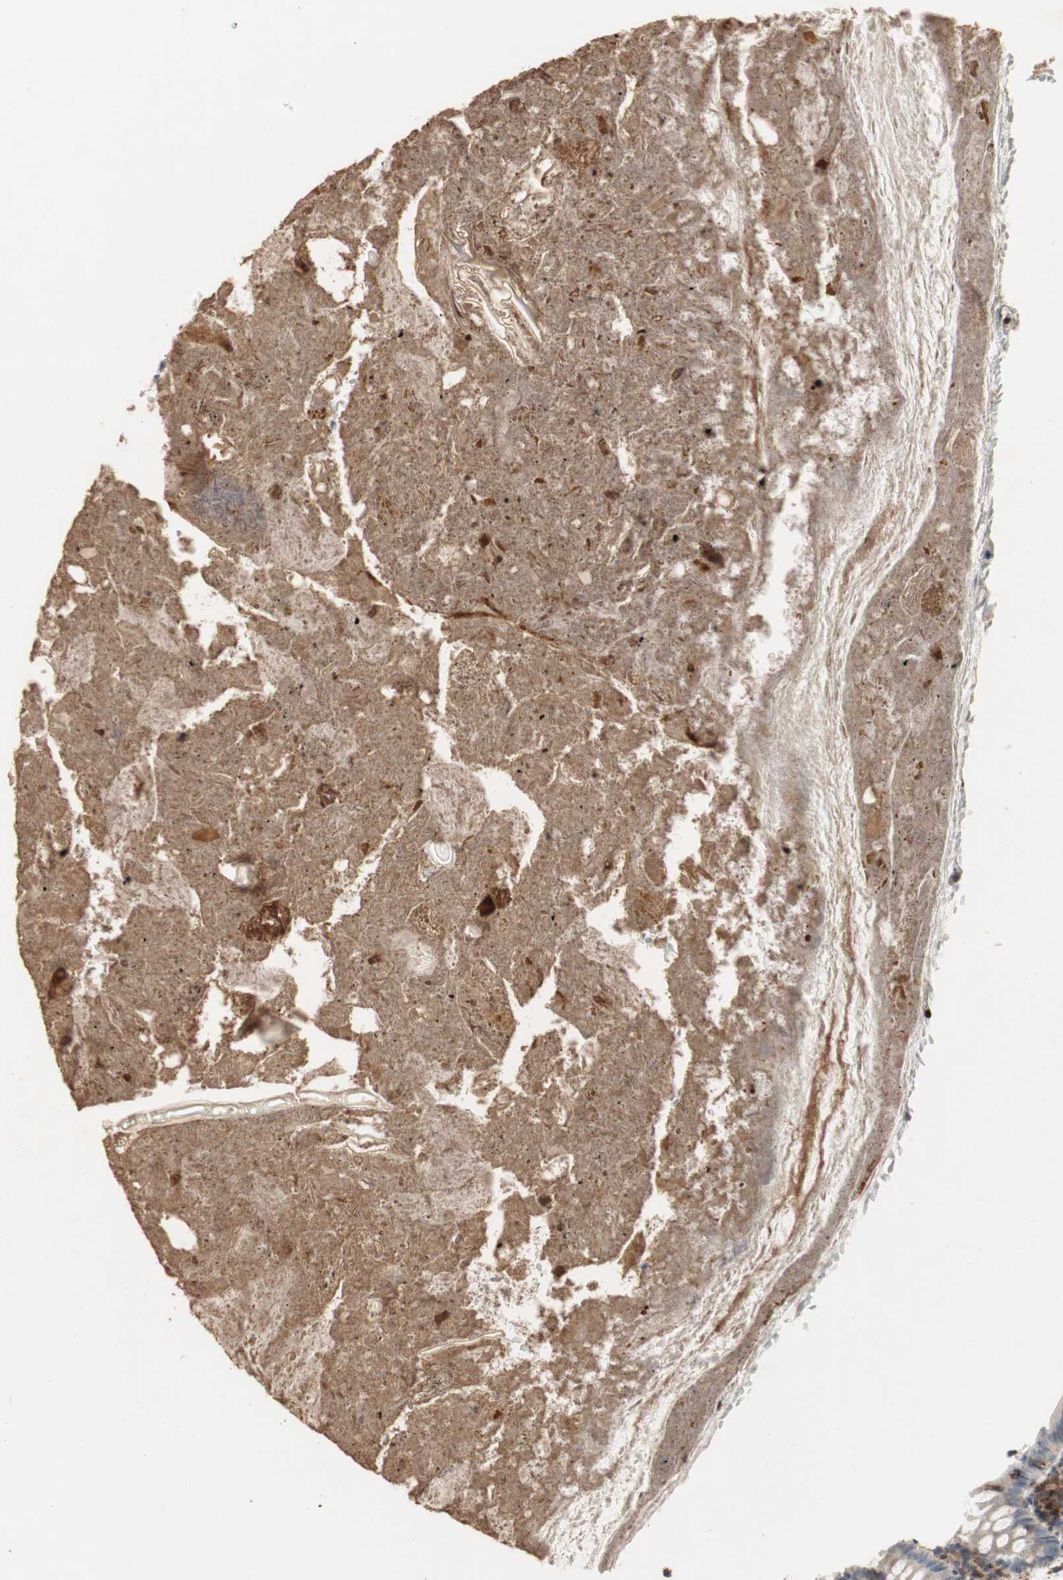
{"staining": {"intensity": "negative", "quantity": "none", "location": "none"}, "tissue": "appendix", "cell_type": "Glandular cells", "image_type": "normal", "snomed": [{"axis": "morphology", "description": "Normal tissue, NOS"}, {"axis": "topography", "description": "Appendix"}], "caption": "The photomicrograph displays no staining of glandular cells in normal appendix.", "gene": "GRHL1", "patient": {"sex": "female", "age": 10}}